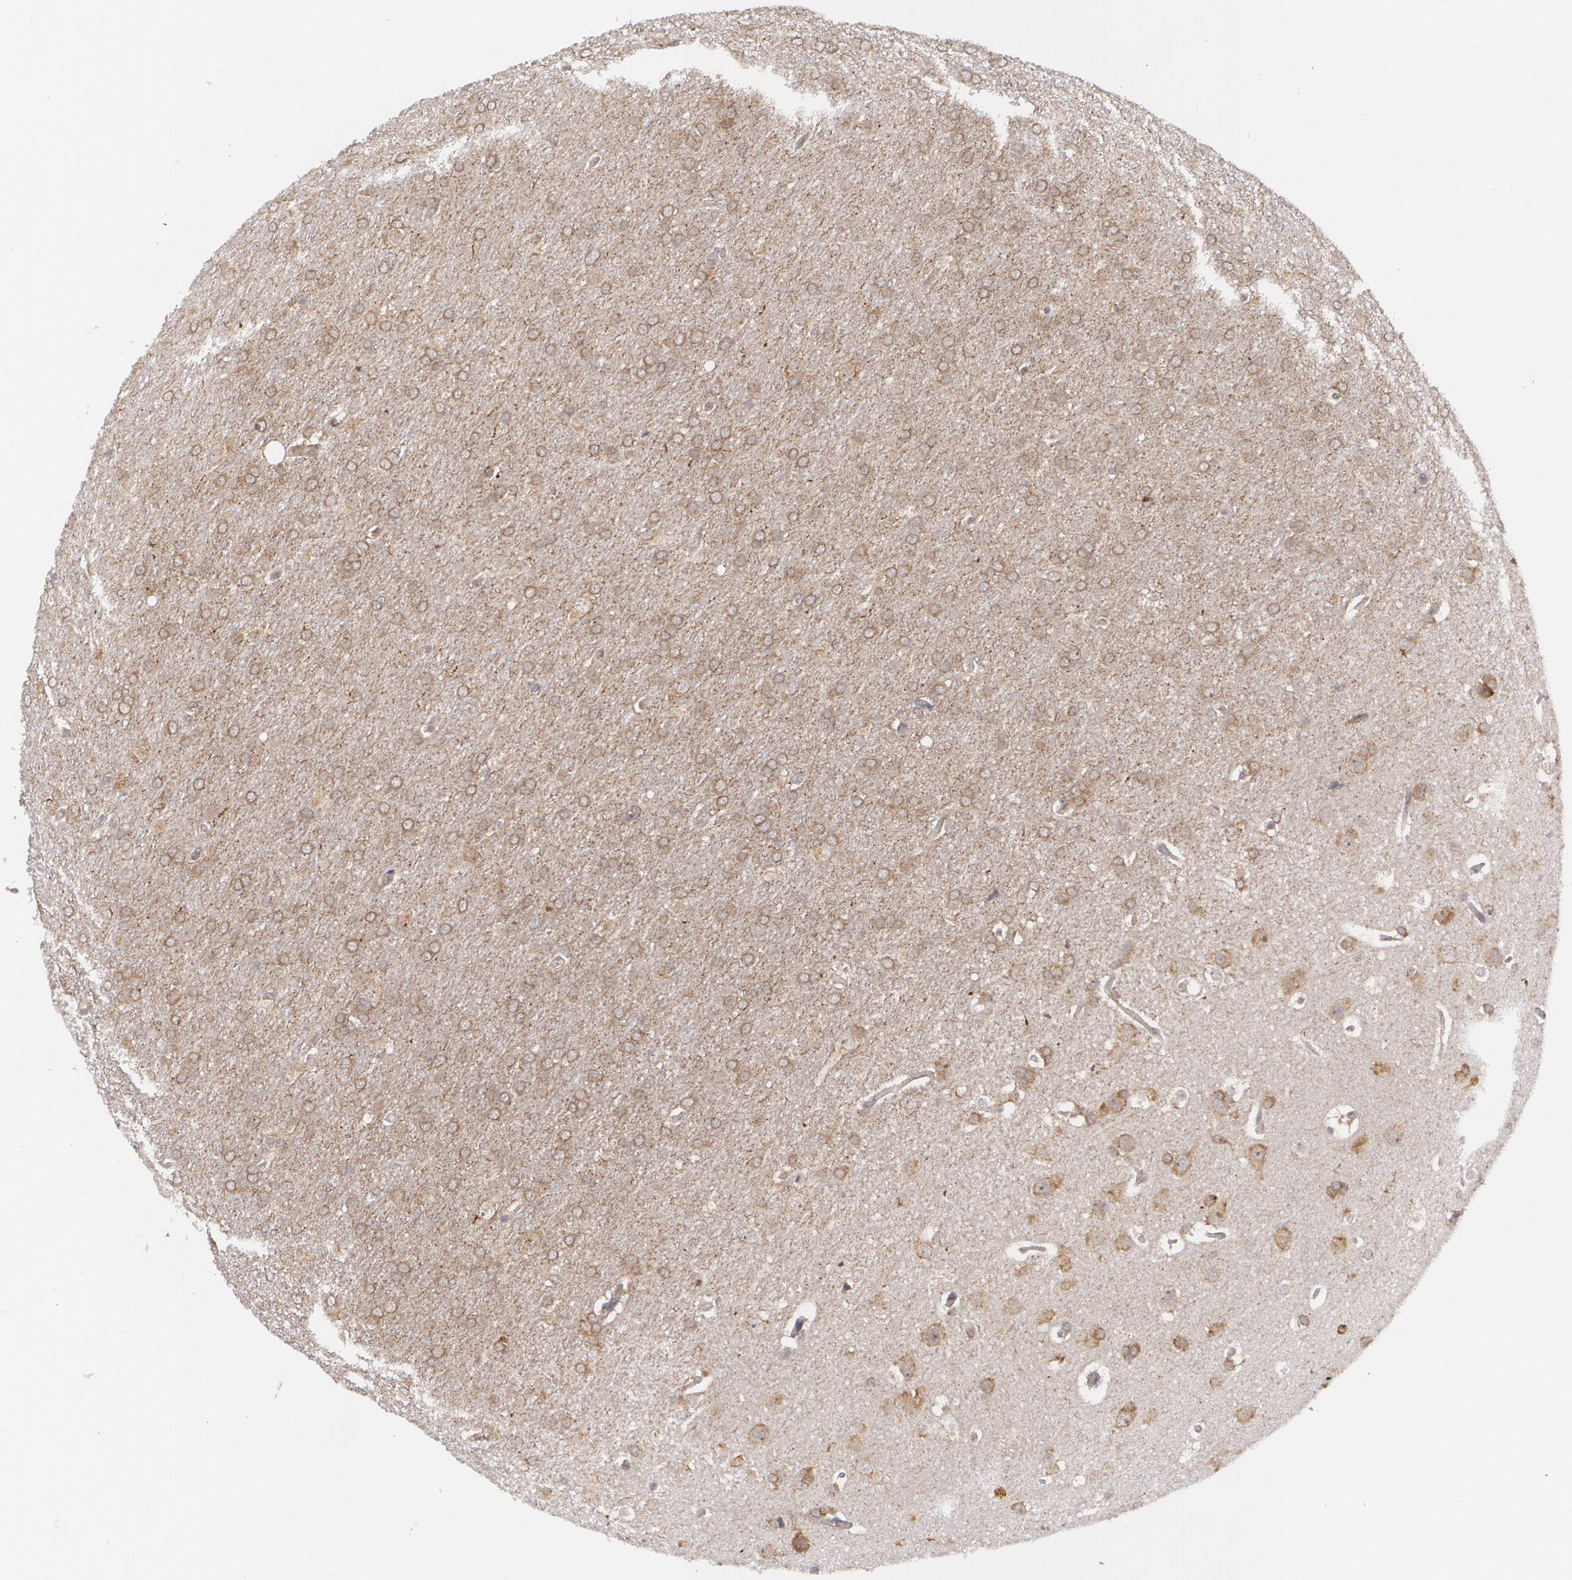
{"staining": {"intensity": "weak", "quantity": ">75%", "location": "cytoplasmic/membranous"}, "tissue": "glioma", "cell_type": "Tumor cells", "image_type": "cancer", "snomed": [{"axis": "morphology", "description": "Glioma, malignant, Low grade"}, {"axis": "topography", "description": "Brain"}], "caption": "Approximately >75% of tumor cells in human glioma show weak cytoplasmic/membranous protein staining as visualized by brown immunohistochemical staining.", "gene": "BMP6", "patient": {"sex": "female", "age": 32}}